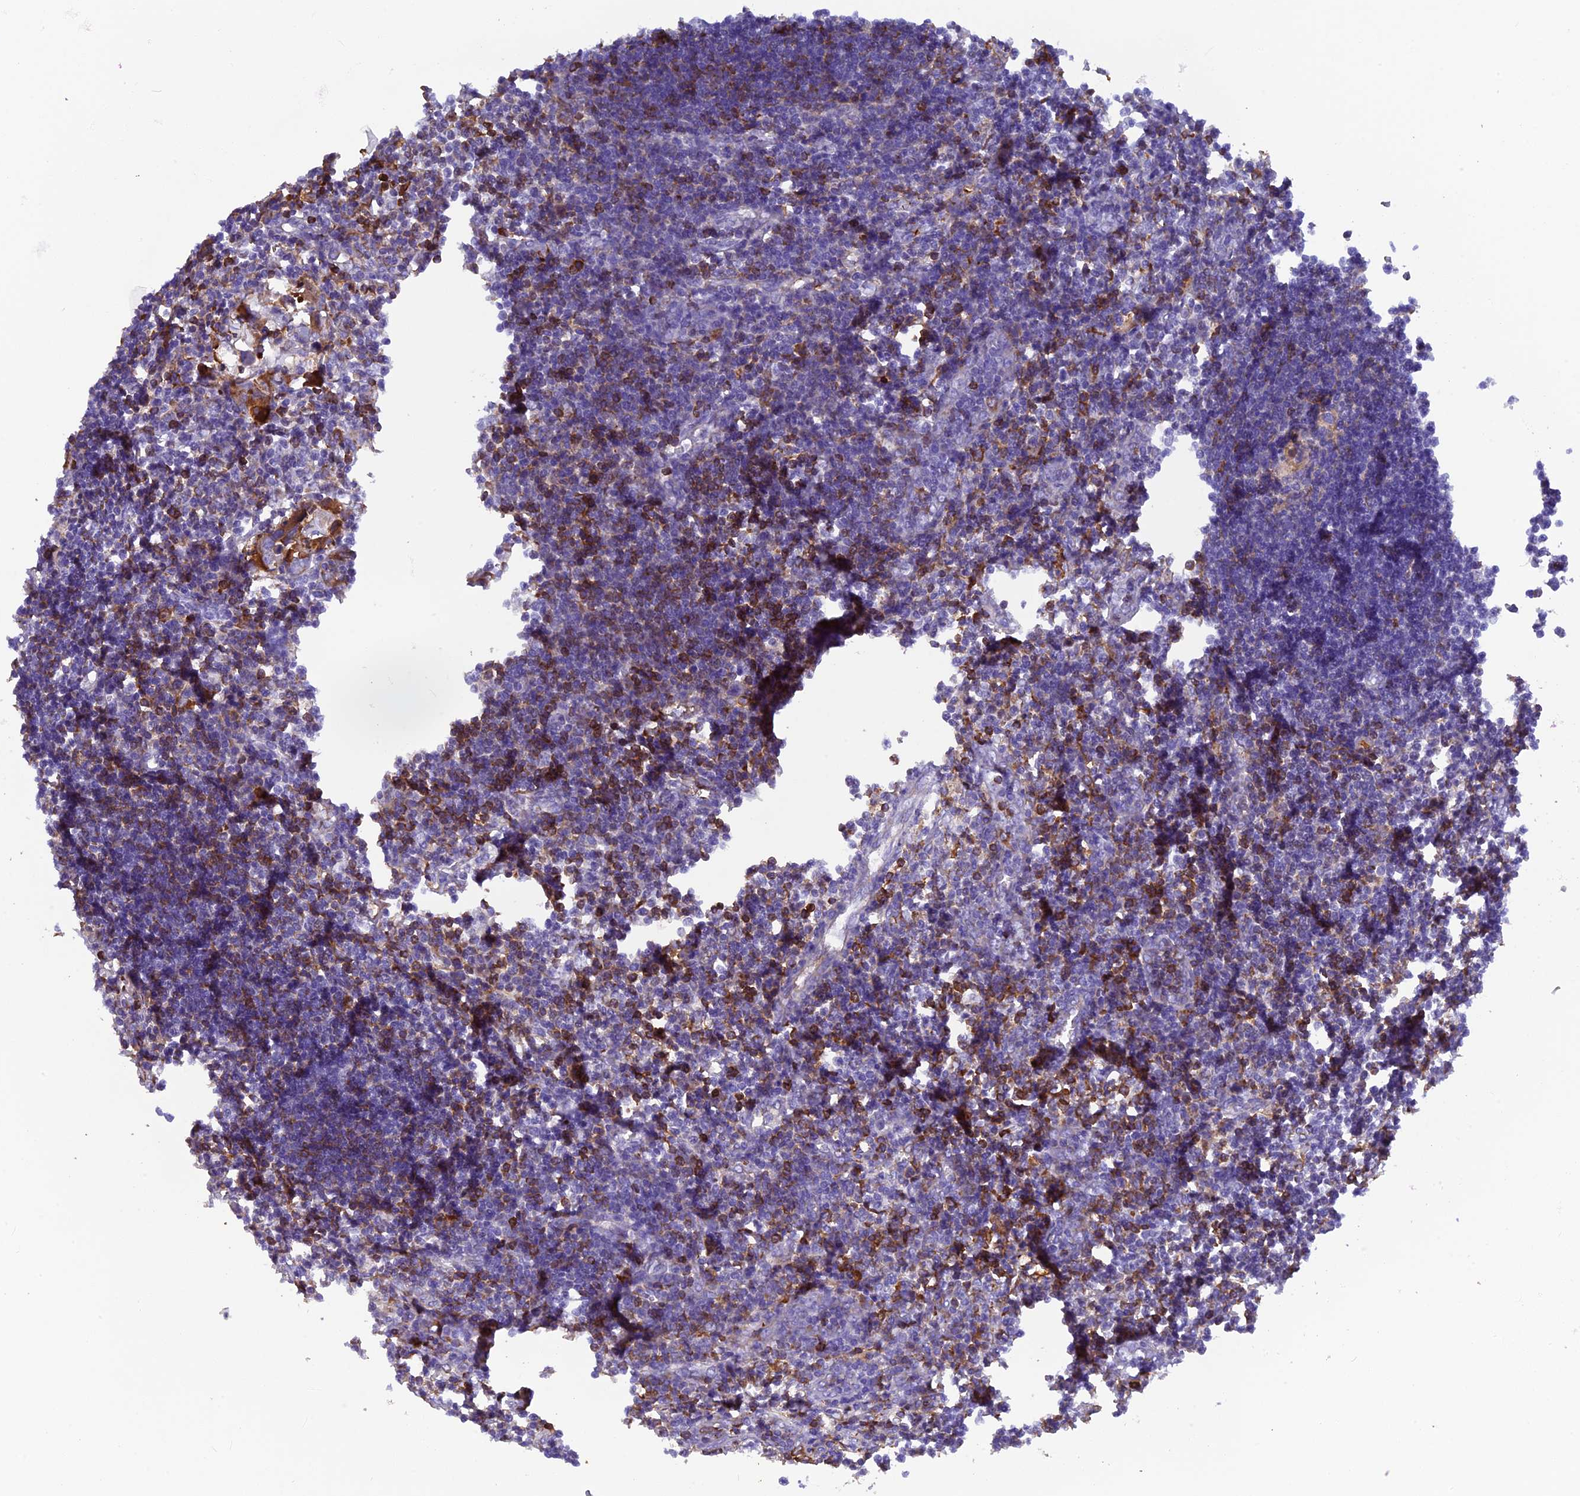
{"staining": {"intensity": "negative", "quantity": "none", "location": "none"}, "tissue": "lymph node", "cell_type": "Germinal center cells", "image_type": "normal", "snomed": [{"axis": "morphology", "description": "Normal tissue, NOS"}, {"axis": "morphology", "description": "Malignant melanoma, Metastatic site"}, {"axis": "topography", "description": "Lymph node"}], "caption": "The histopathology image exhibits no staining of germinal center cells in normal lymph node.", "gene": "PZP", "patient": {"sex": "male", "age": 41}}